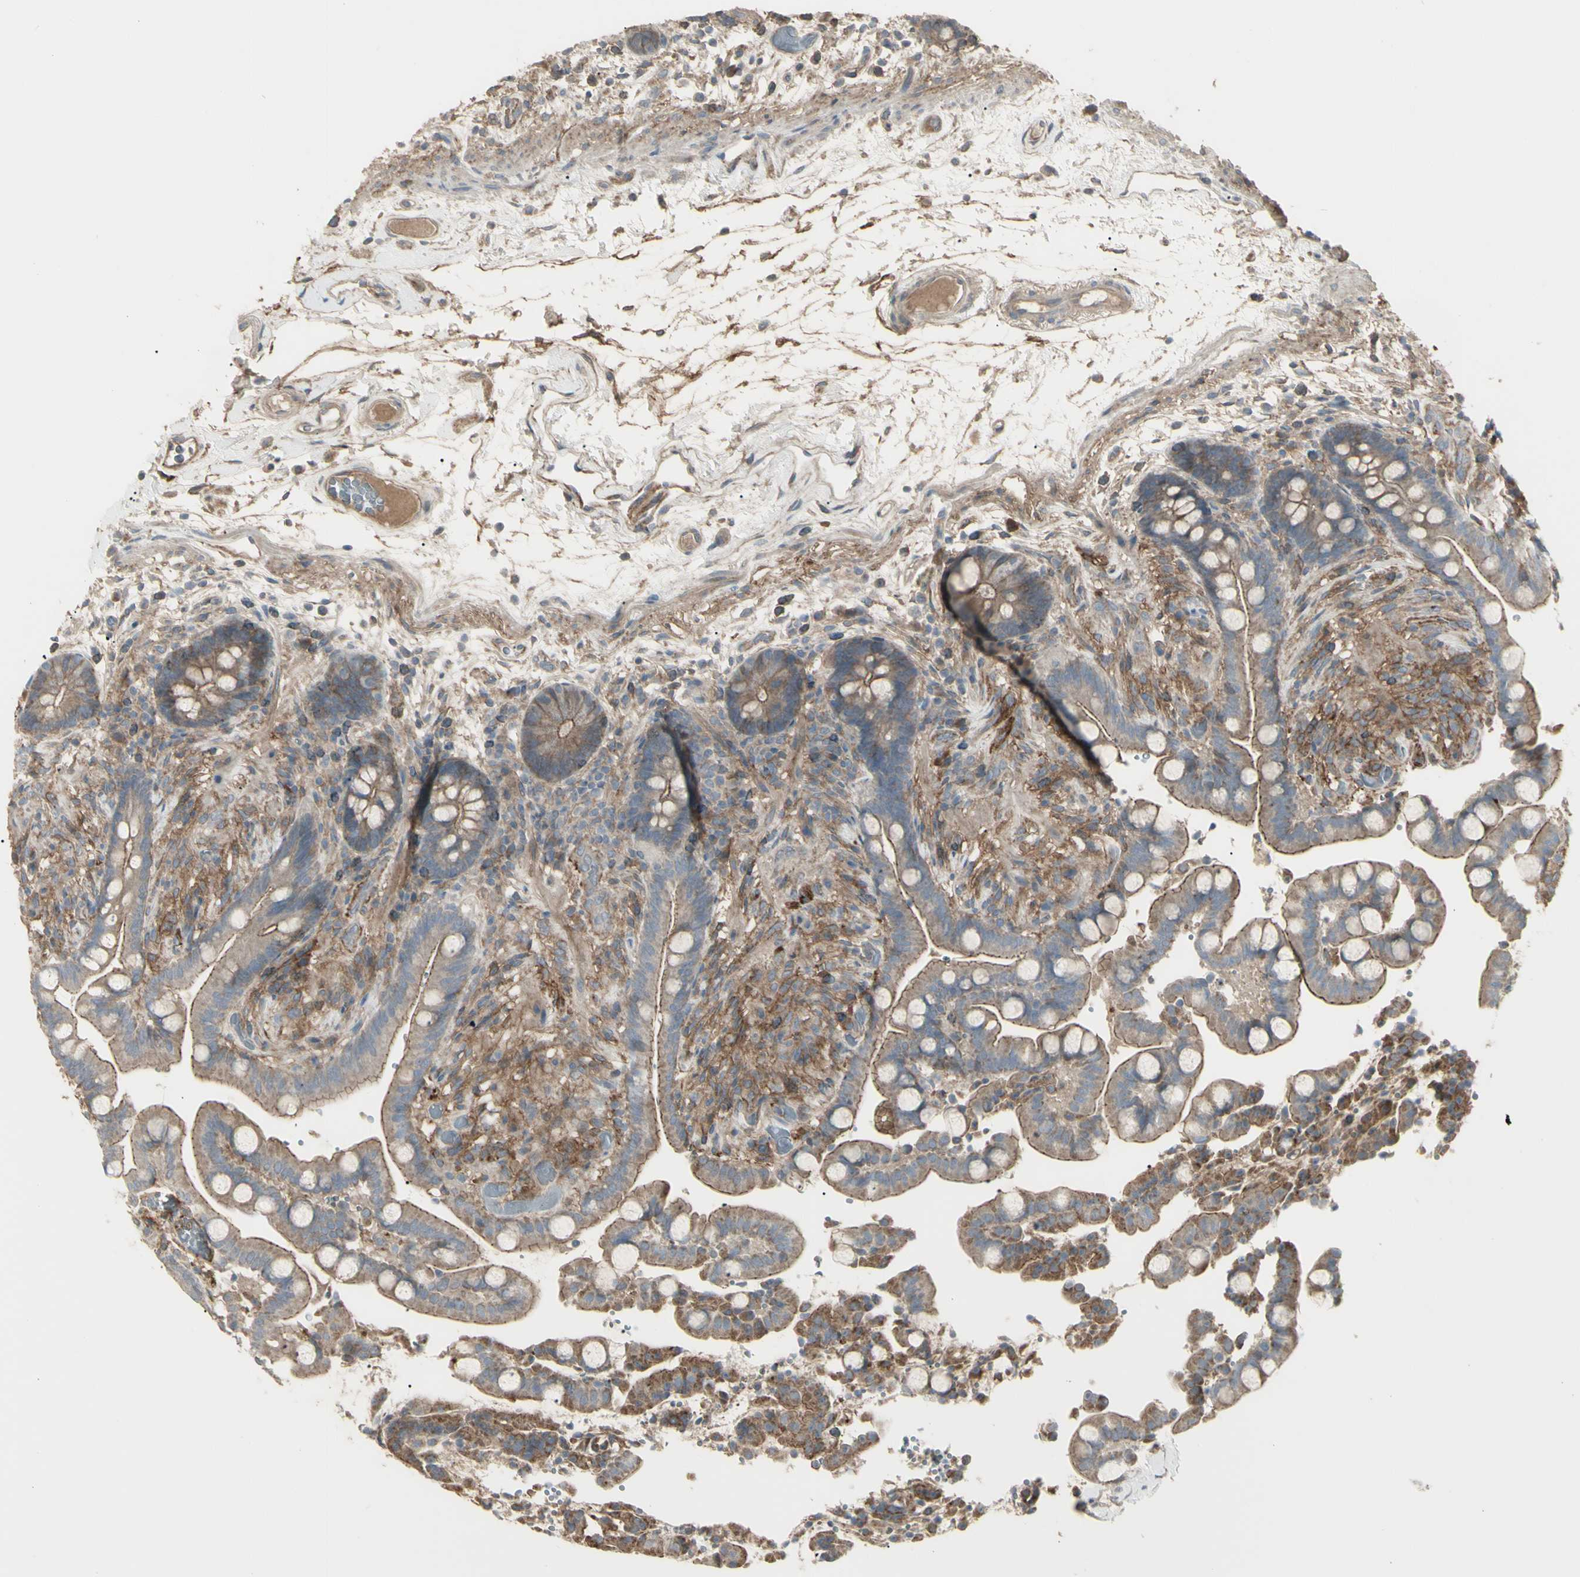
{"staining": {"intensity": "weak", "quantity": ">75%", "location": "cytoplasmic/membranous"}, "tissue": "colon", "cell_type": "Endothelial cells", "image_type": "normal", "snomed": [{"axis": "morphology", "description": "Normal tissue, NOS"}, {"axis": "topography", "description": "Colon"}], "caption": "Immunohistochemical staining of unremarkable human colon demonstrates low levels of weak cytoplasmic/membranous staining in about >75% of endothelial cells.", "gene": "CD276", "patient": {"sex": "male", "age": 73}}